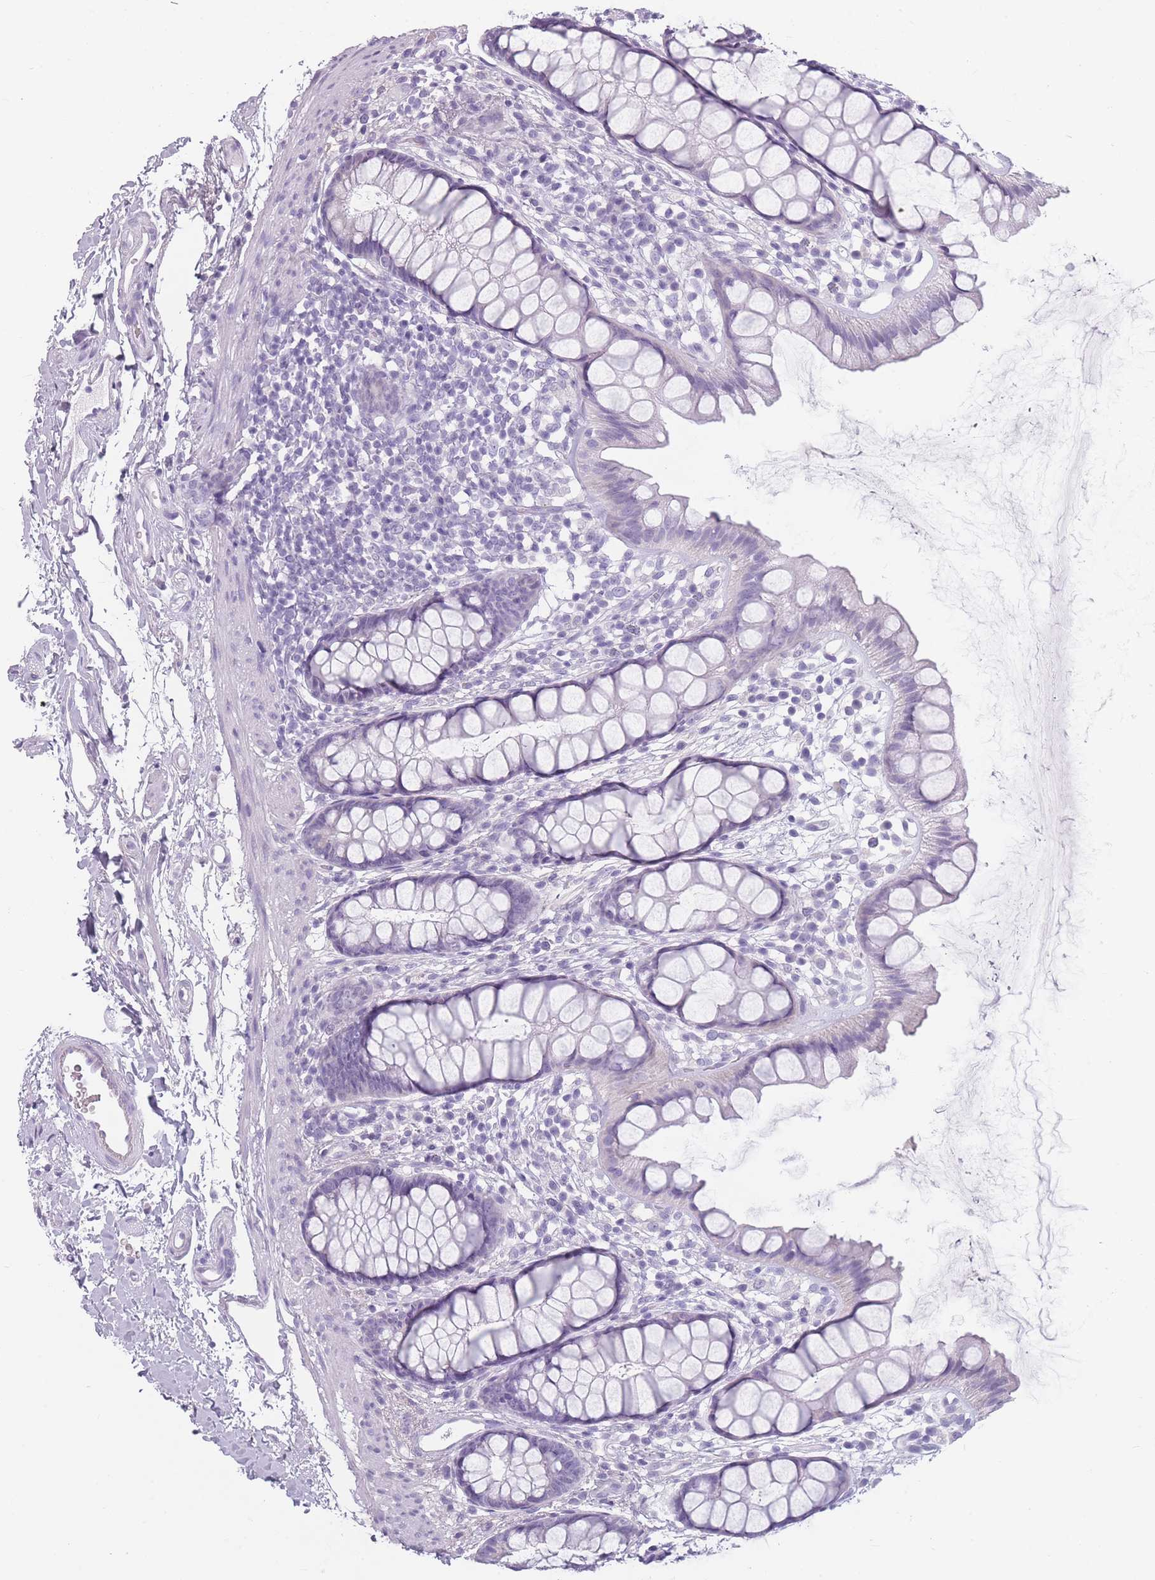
{"staining": {"intensity": "strong", "quantity": "<25%", "location": "cytoplasmic/membranous"}, "tissue": "rectum", "cell_type": "Glandular cells", "image_type": "normal", "snomed": [{"axis": "morphology", "description": "Normal tissue, NOS"}, {"axis": "topography", "description": "Rectum"}], "caption": "Unremarkable rectum was stained to show a protein in brown. There is medium levels of strong cytoplasmic/membranous expression in about <25% of glandular cells. The protein is stained brown, and the nuclei are stained in blue (DAB IHC with brightfield microscopy, high magnification).", "gene": "CCNO", "patient": {"sex": "female", "age": 65}}